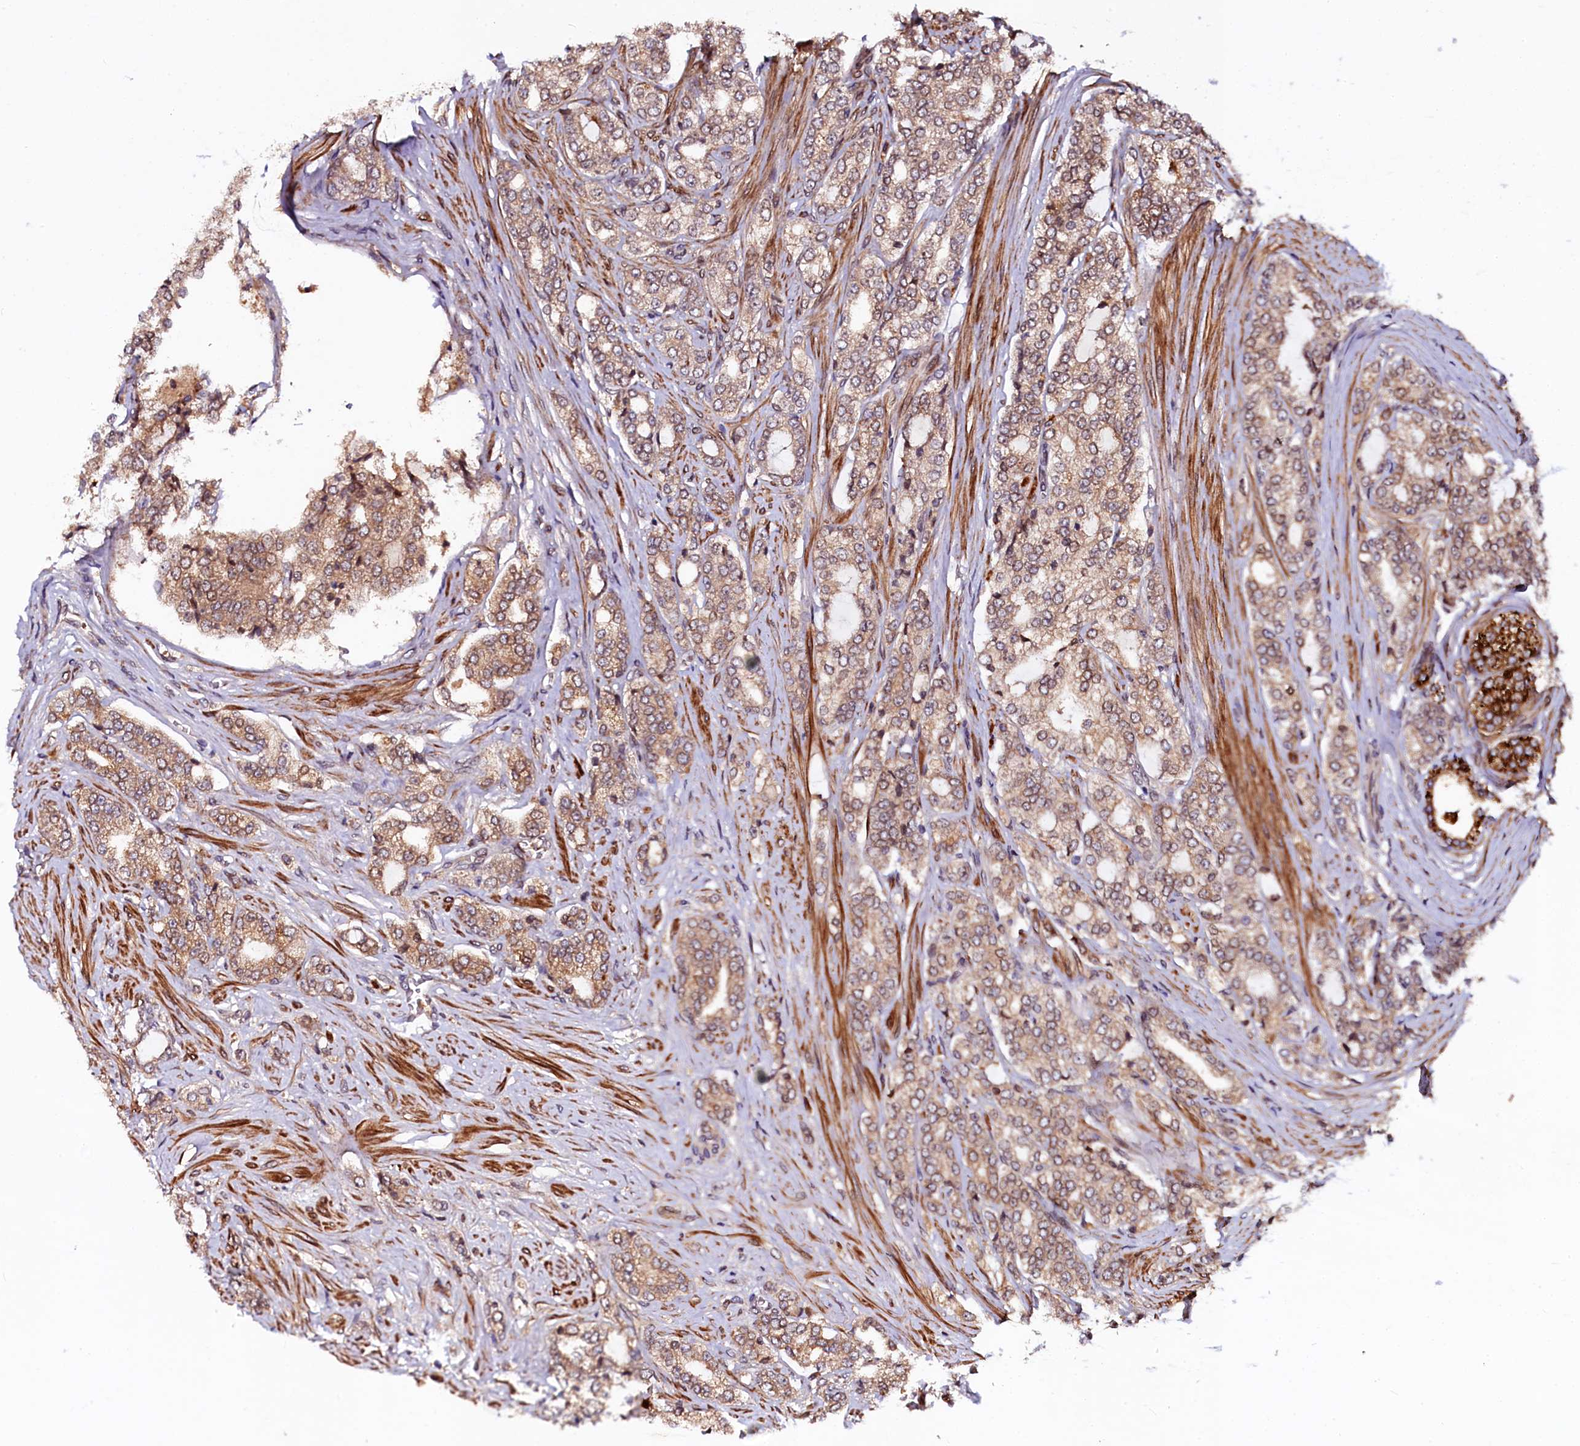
{"staining": {"intensity": "weak", "quantity": ">75%", "location": "cytoplasmic/membranous"}, "tissue": "prostate cancer", "cell_type": "Tumor cells", "image_type": "cancer", "snomed": [{"axis": "morphology", "description": "Adenocarcinoma, High grade"}, {"axis": "topography", "description": "Prostate"}], "caption": "Adenocarcinoma (high-grade) (prostate) stained with immunohistochemistry (IHC) reveals weak cytoplasmic/membranous expression in approximately >75% of tumor cells. (Stains: DAB (3,3'-diaminobenzidine) in brown, nuclei in blue, Microscopy: brightfield microscopy at high magnification).", "gene": "N4BP1", "patient": {"sex": "male", "age": 64}}